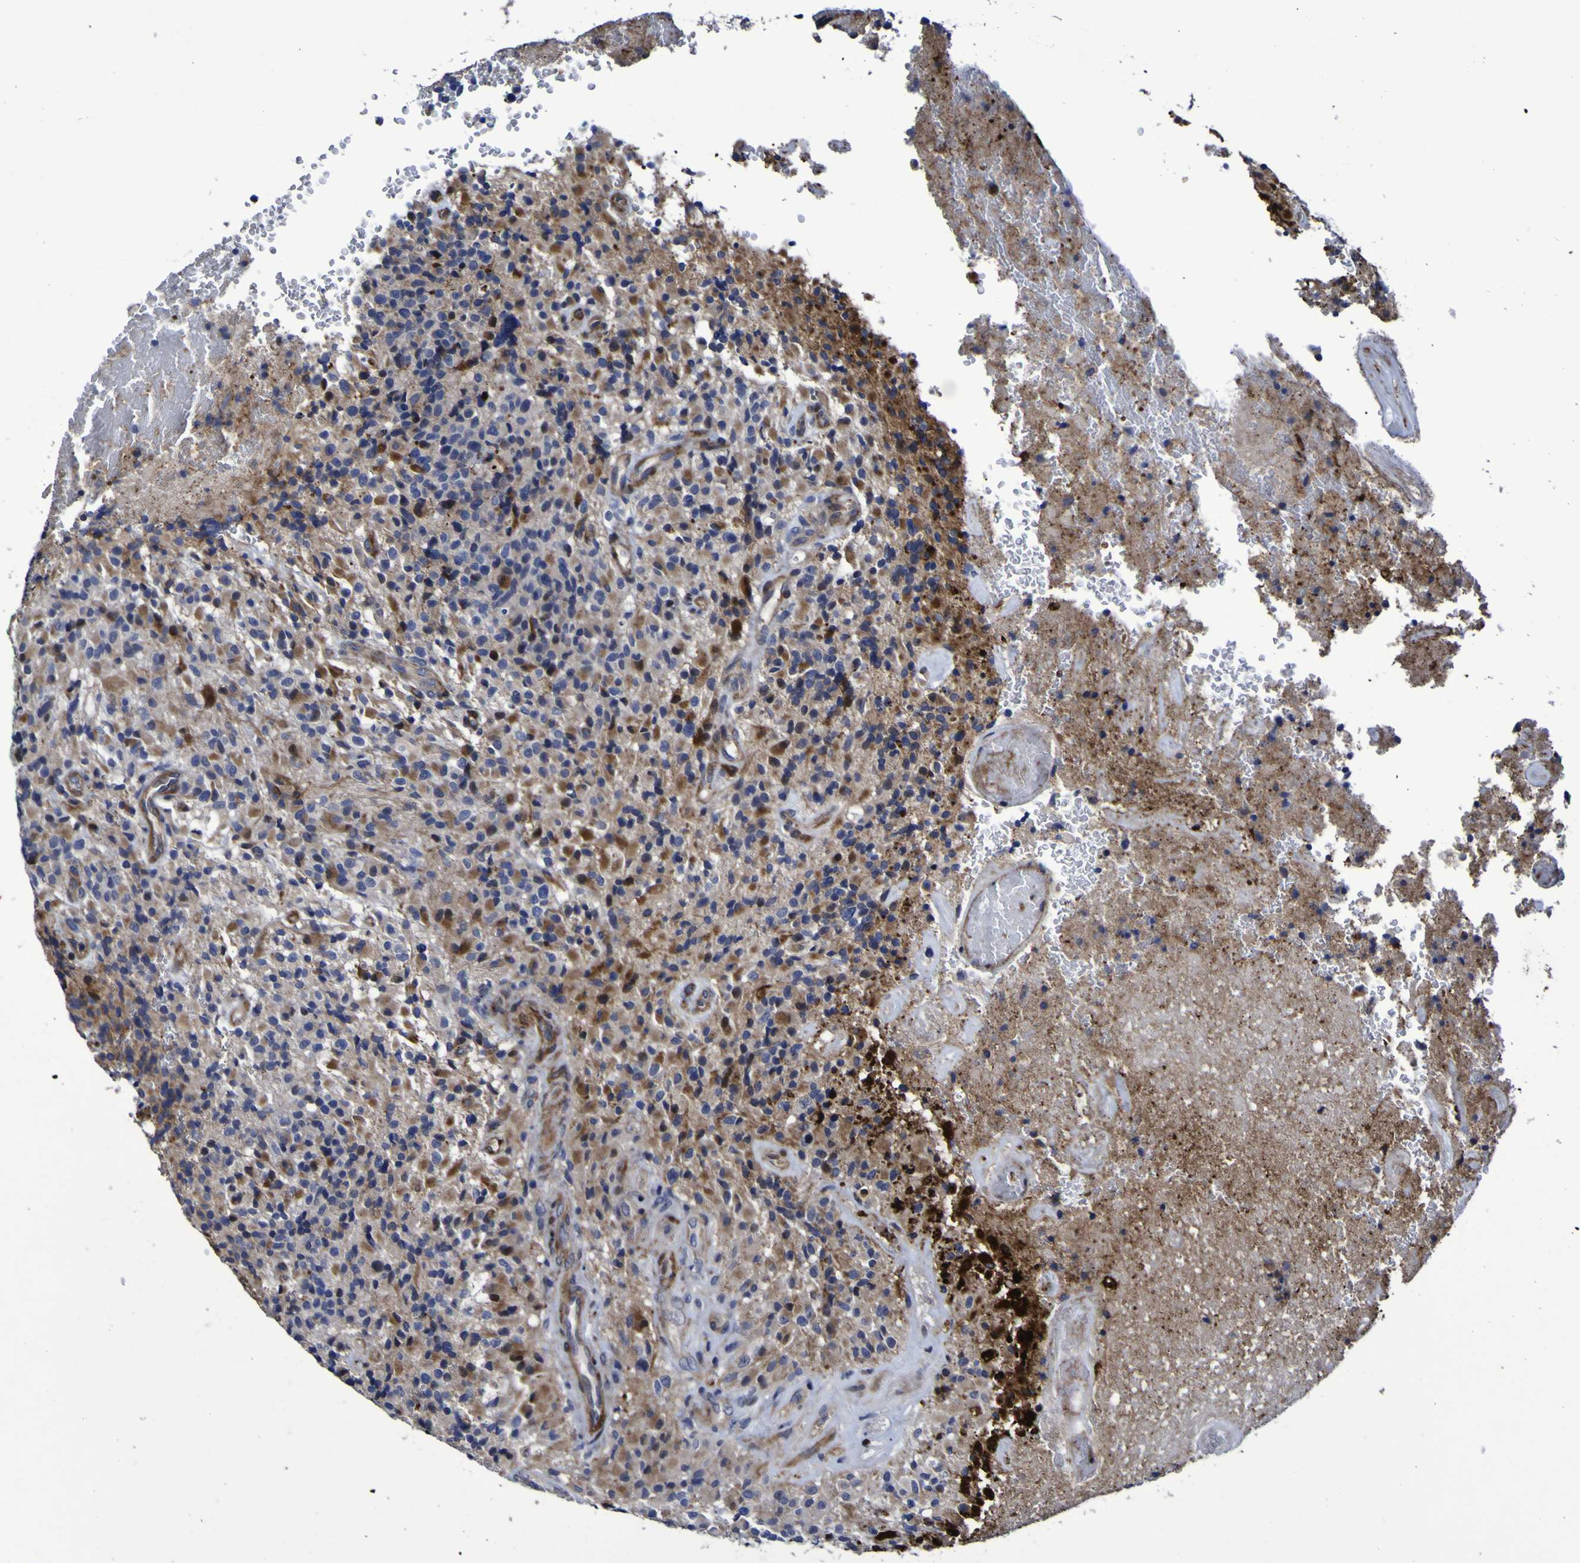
{"staining": {"intensity": "moderate", "quantity": "25%-75%", "location": "cytoplasmic/membranous"}, "tissue": "glioma", "cell_type": "Tumor cells", "image_type": "cancer", "snomed": [{"axis": "morphology", "description": "Glioma, malignant, High grade"}, {"axis": "topography", "description": "Brain"}], "caption": "Glioma was stained to show a protein in brown. There is medium levels of moderate cytoplasmic/membranous staining in about 25%-75% of tumor cells.", "gene": "MGLL", "patient": {"sex": "male", "age": 71}}